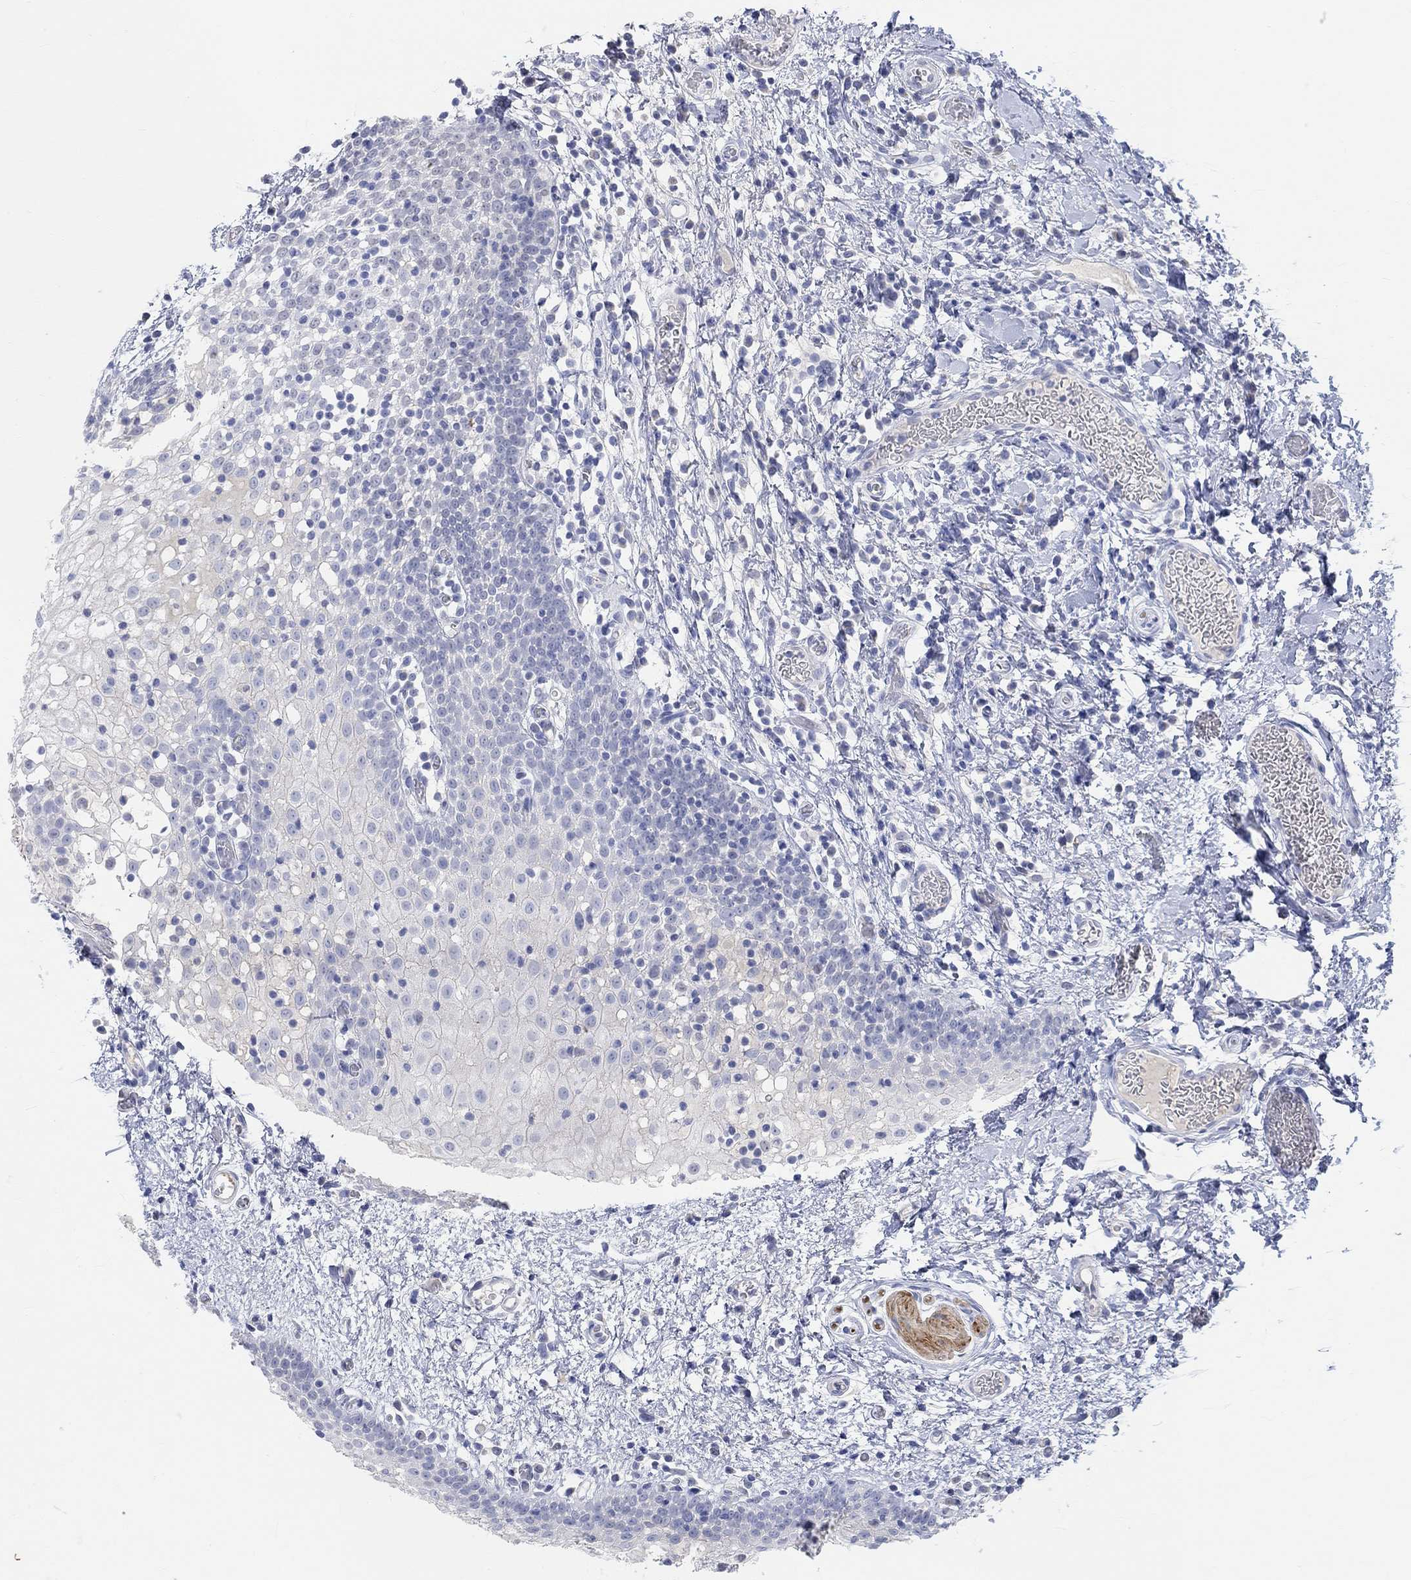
{"staining": {"intensity": "negative", "quantity": "none", "location": "none"}, "tissue": "oral mucosa", "cell_type": "Squamous epithelial cells", "image_type": "normal", "snomed": [{"axis": "morphology", "description": "Normal tissue, NOS"}, {"axis": "morphology", "description": "Squamous cell carcinoma, NOS"}, {"axis": "topography", "description": "Oral tissue"}, {"axis": "topography", "description": "Head-Neck"}], "caption": "This is a histopathology image of IHC staining of unremarkable oral mucosa, which shows no staining in squamous epithelial cells.", "gene": "NAV3", "patient": {"sex": "male", "age": 69}}